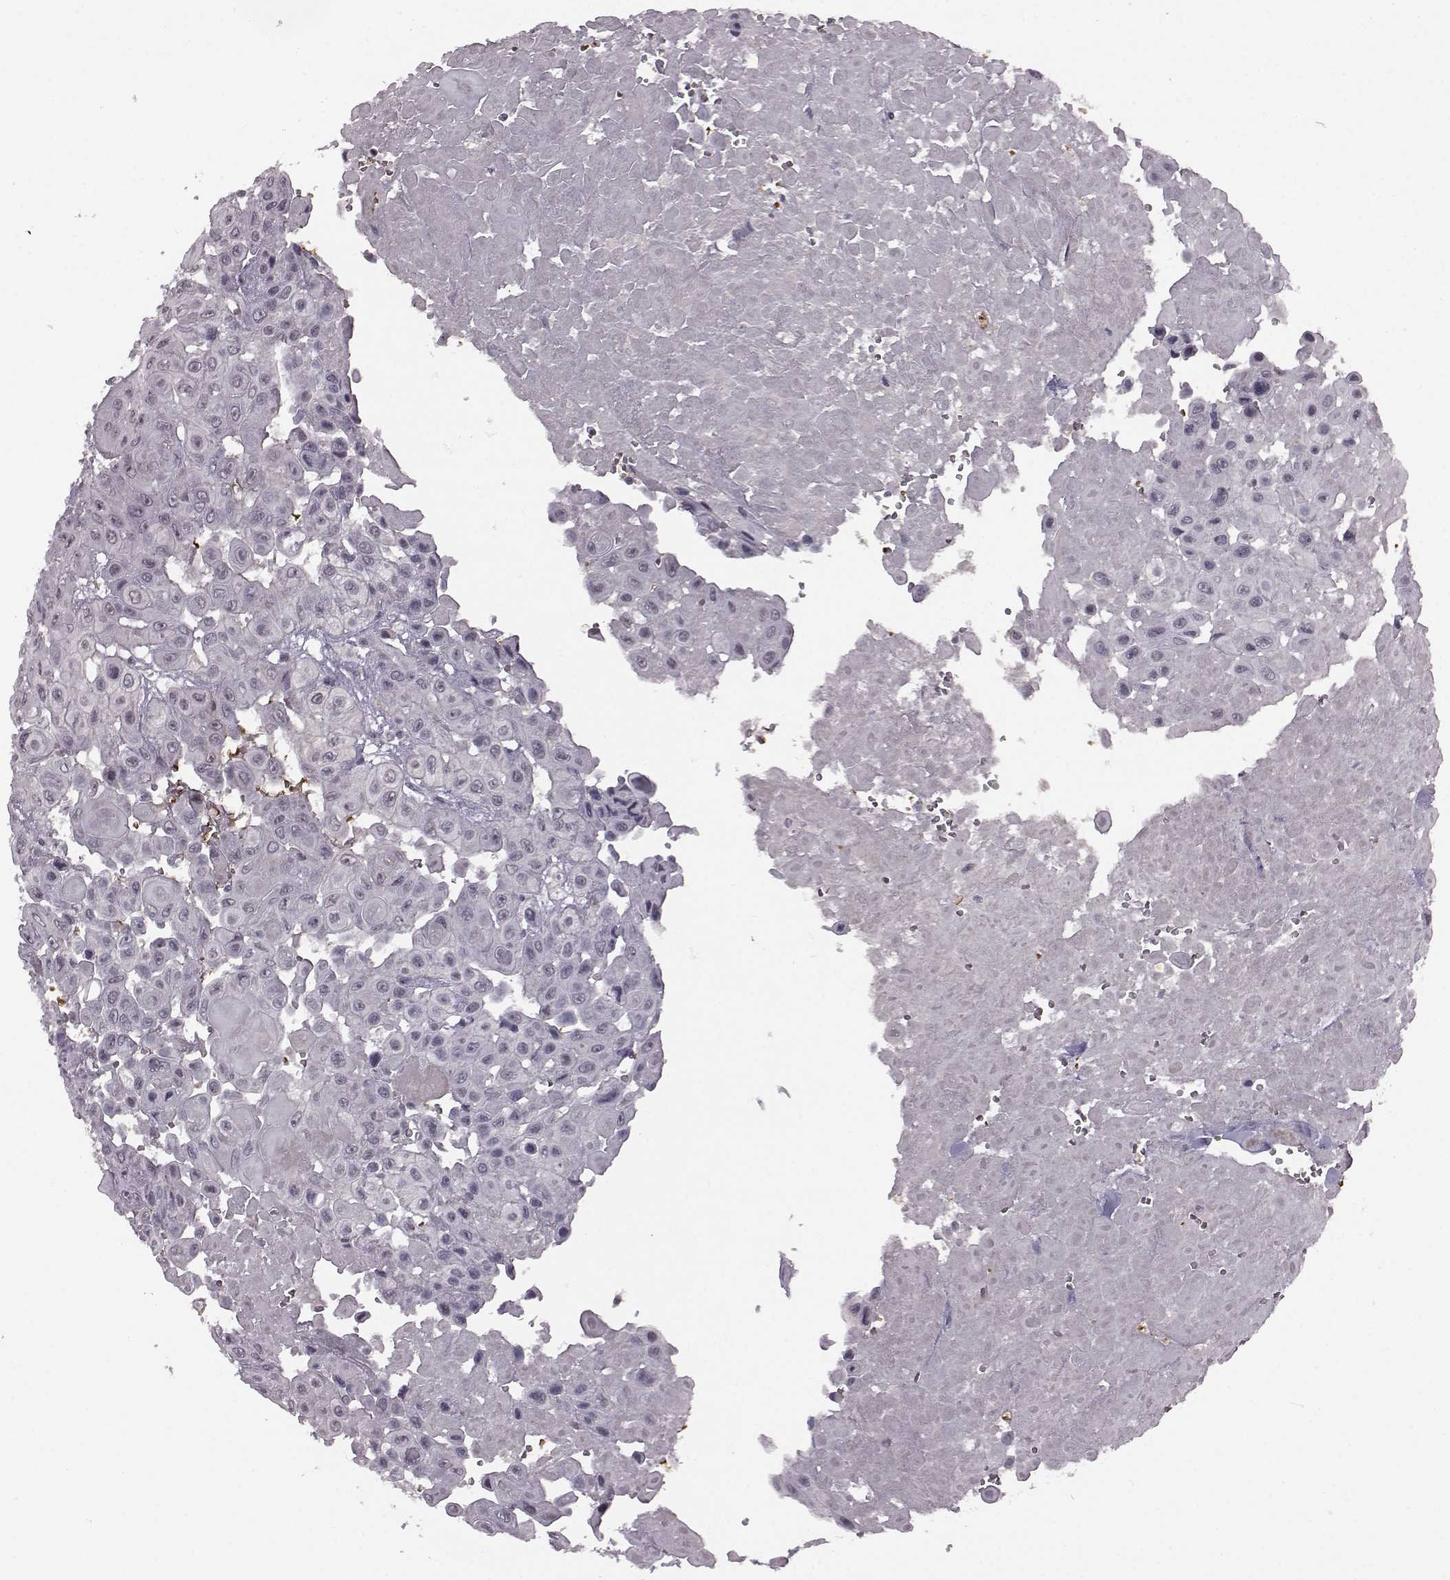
{"staining": {"intensity": "negative", "quantity": "none", "location": "none"}, "tissue": "head and neck cancer", "cell_type": "Tumor cells", "image_type": "cancer", "snomed": [{"axis": "morphology", "description": "Adenocarcinoma, NOS"}, {"axis": "topography", "description": "Head-Neck"}], "caption": "DAB (3,3'-diaminobenzidine) immunohistochemical staining of head and neck cancer (adenocarcinoma) exhibits no significant expression in tumor cells.", "gene": "PROP1", "patient": {"sex": "male", "age": 73}}